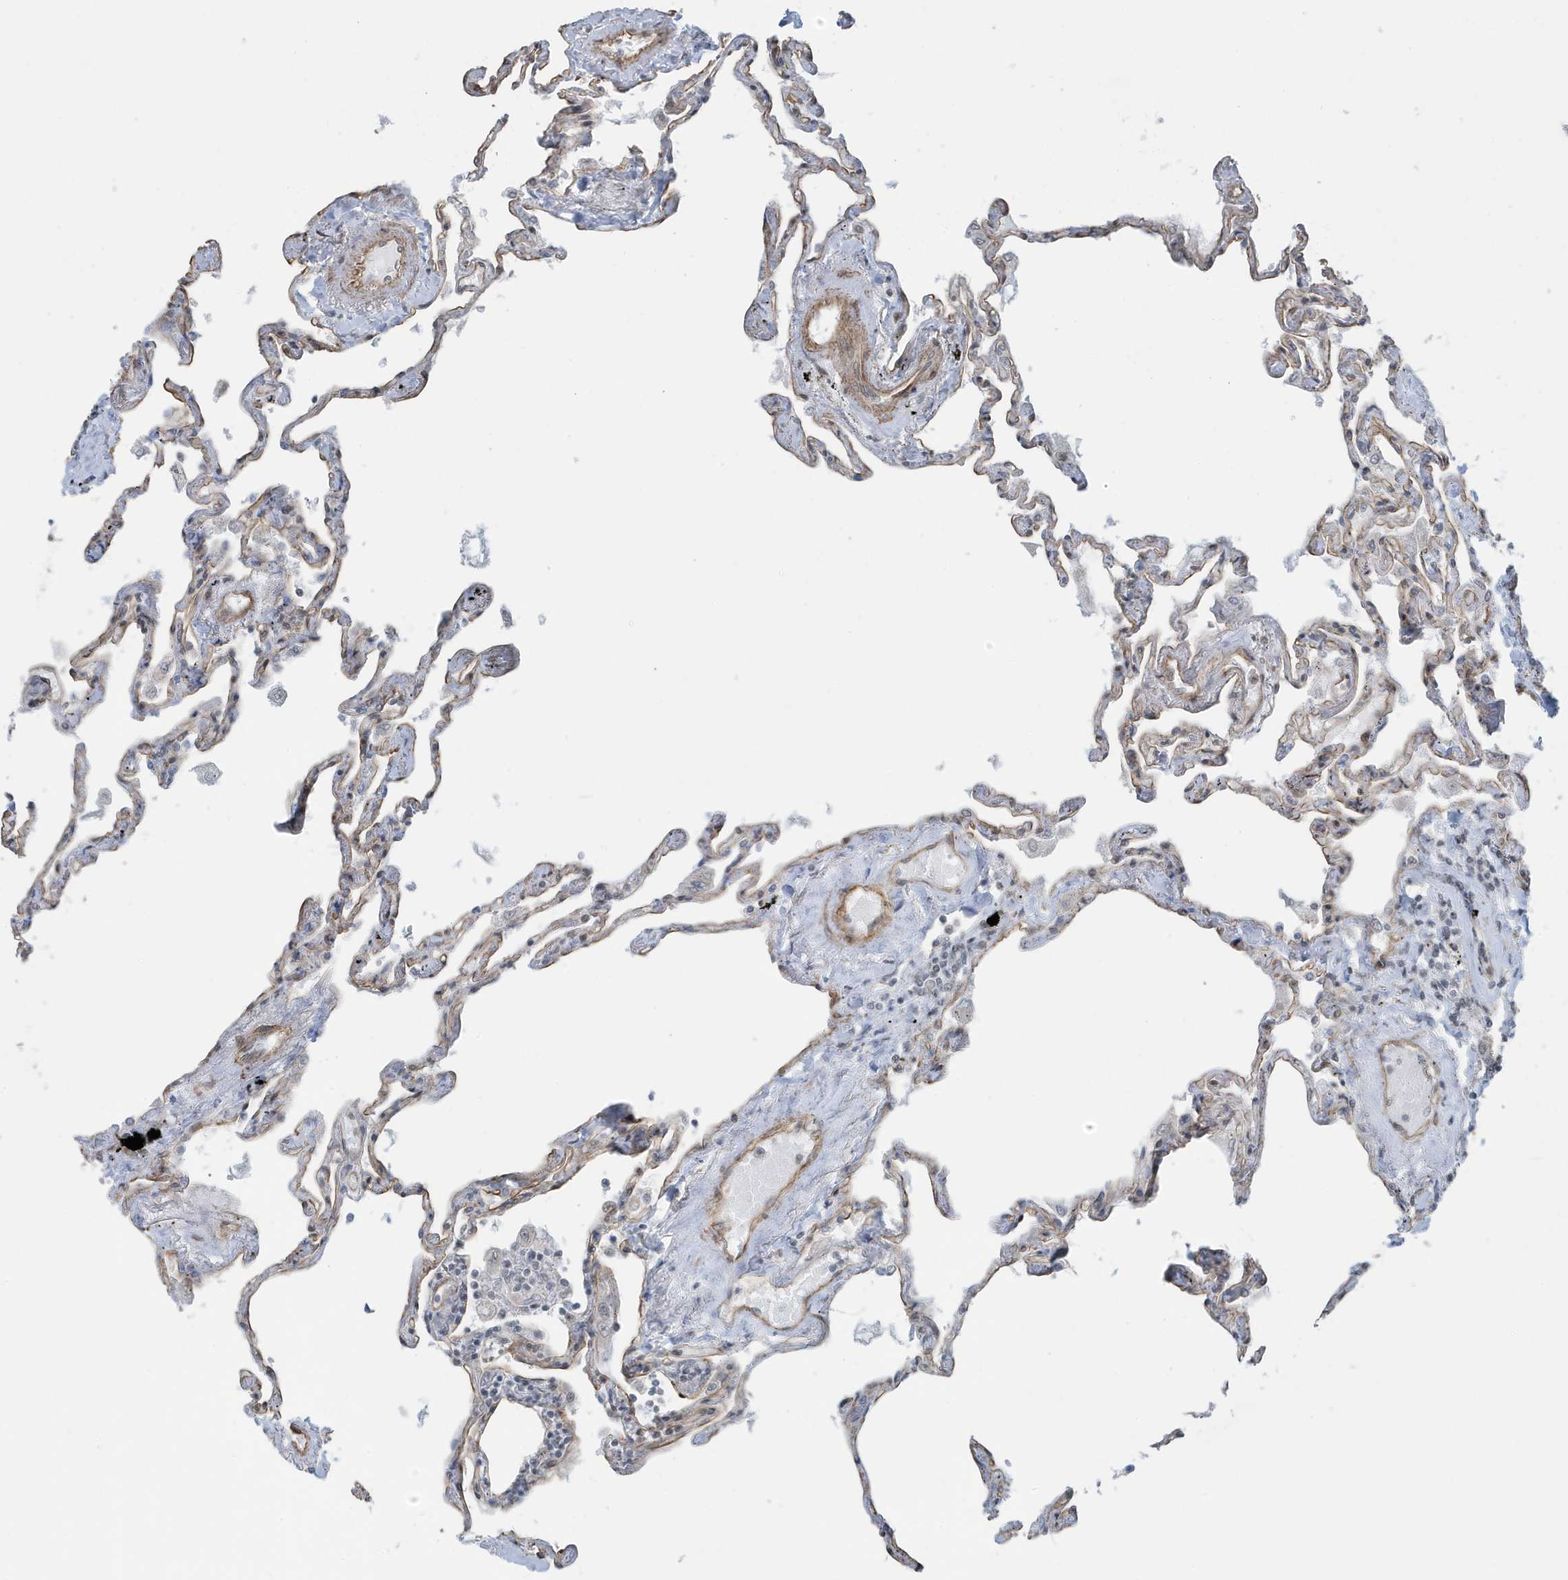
{"staining": {"intensity": "moderate", "quantity": "<25%", "location": "cytoplasmic/membranous"}, "tissue": "lung", "cell_type": "Alveolar cells", "image_type": "normal", "snomed": [{"axis": "morphology", "description": "Normal tissue, NOS"}, {"axis": "topography", "description": "Lung"}], "caption": "IHC photomicrograph of benign lung stained for a protein (brown), which displays low levels of moderate cytoplasmic/membranous expression in about <25% of alveolar cells.", "gene": "CHCHD4", "patient": {"sex": "female", "age": 67}}